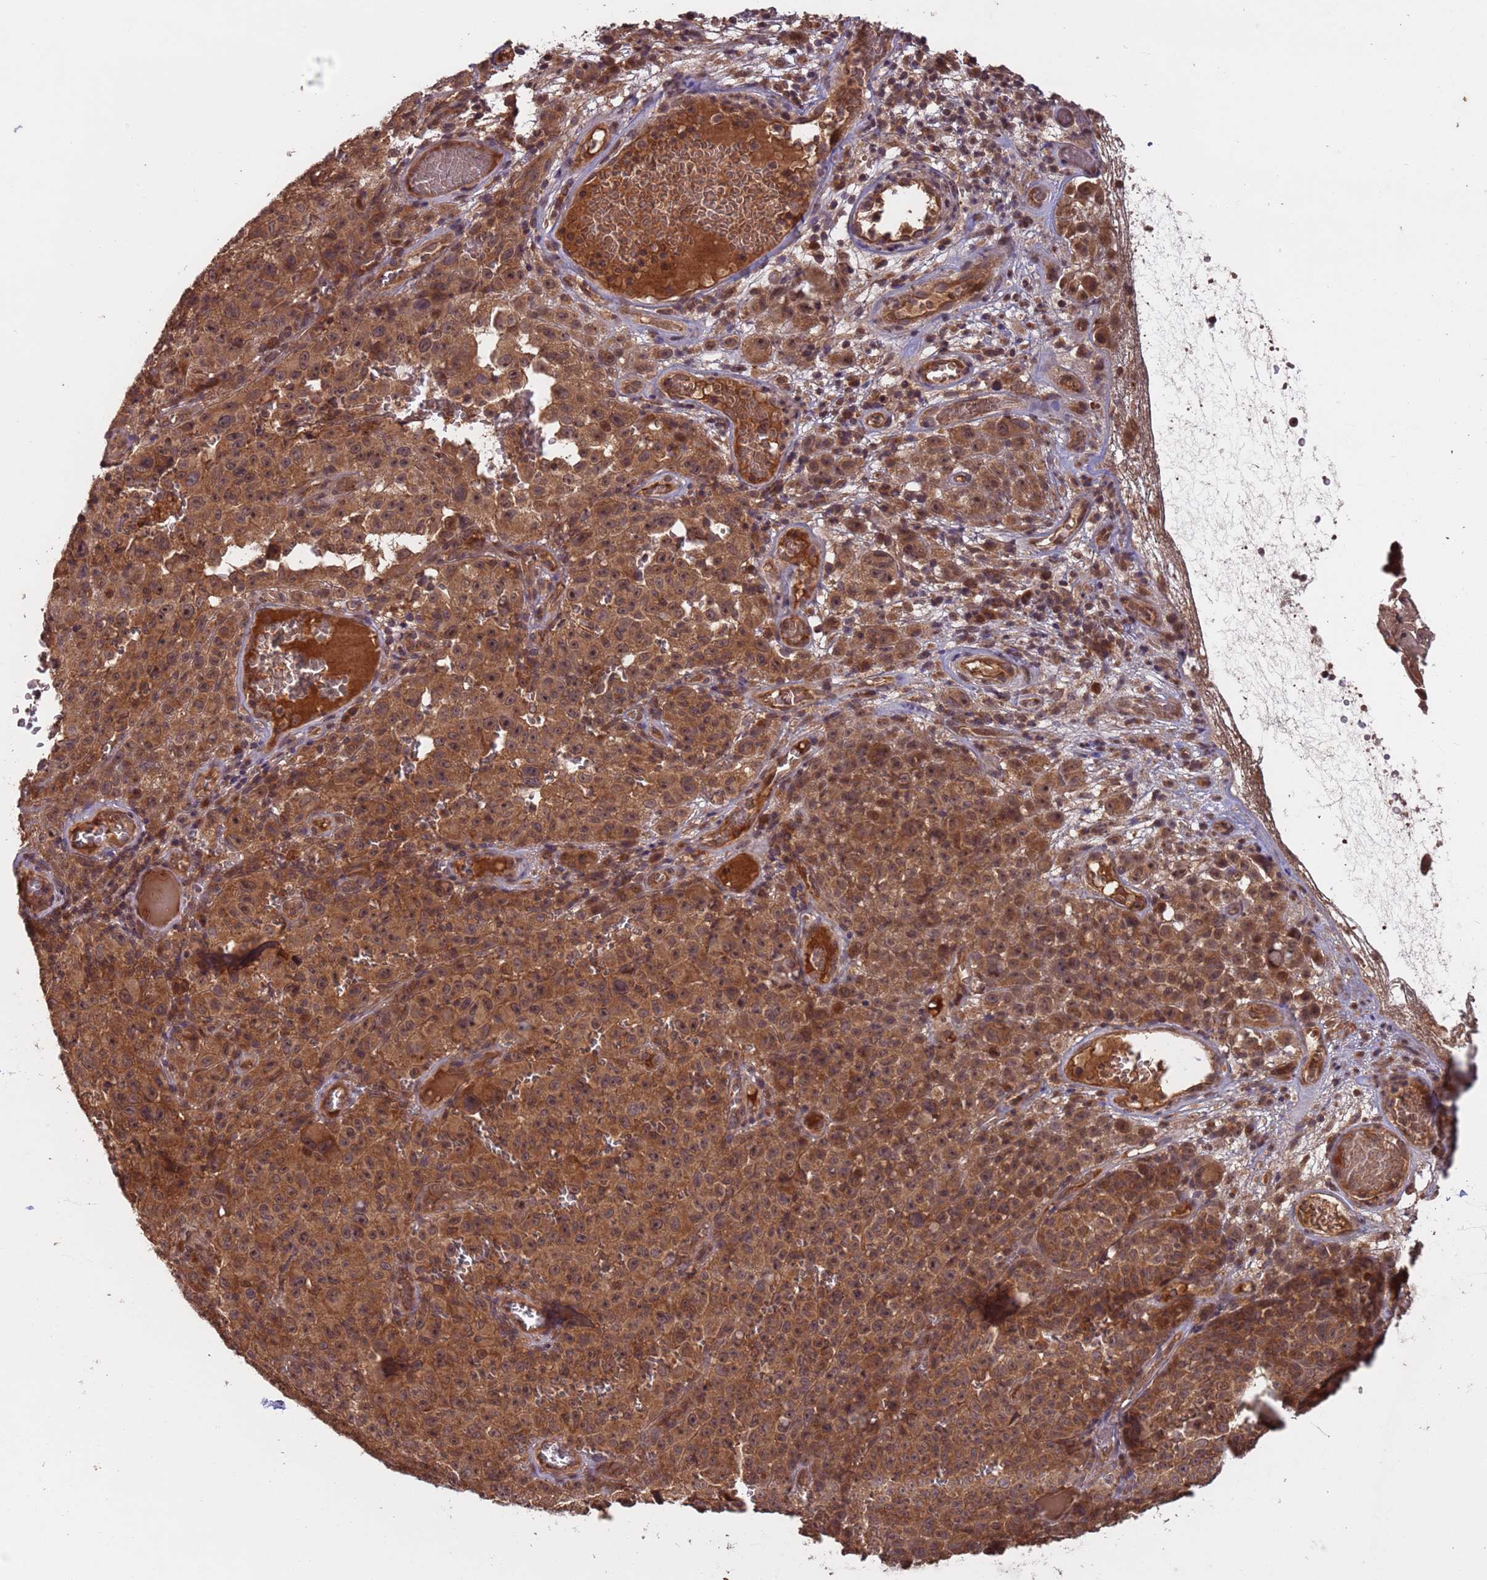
{"staining": {"intensity": "strong", "quantity": ">75%", "location": "cytoplasmic/membranous"}, "tissue": "melanoma", "cell_type": "Tumor cells", "image_type": "cancer", "snomed": [{"axis": "morphology", "description": "Malignant melanoma, NOS"}, {"axis": "topography", "description": "Skin"}], "caption": "Protein expression analysis of melanoma displays strong cytoplasmic/membranous staining in about >75% of tumor cells.", "gene": "ERI1", "patient": {"sex": "female", "age": 82}}